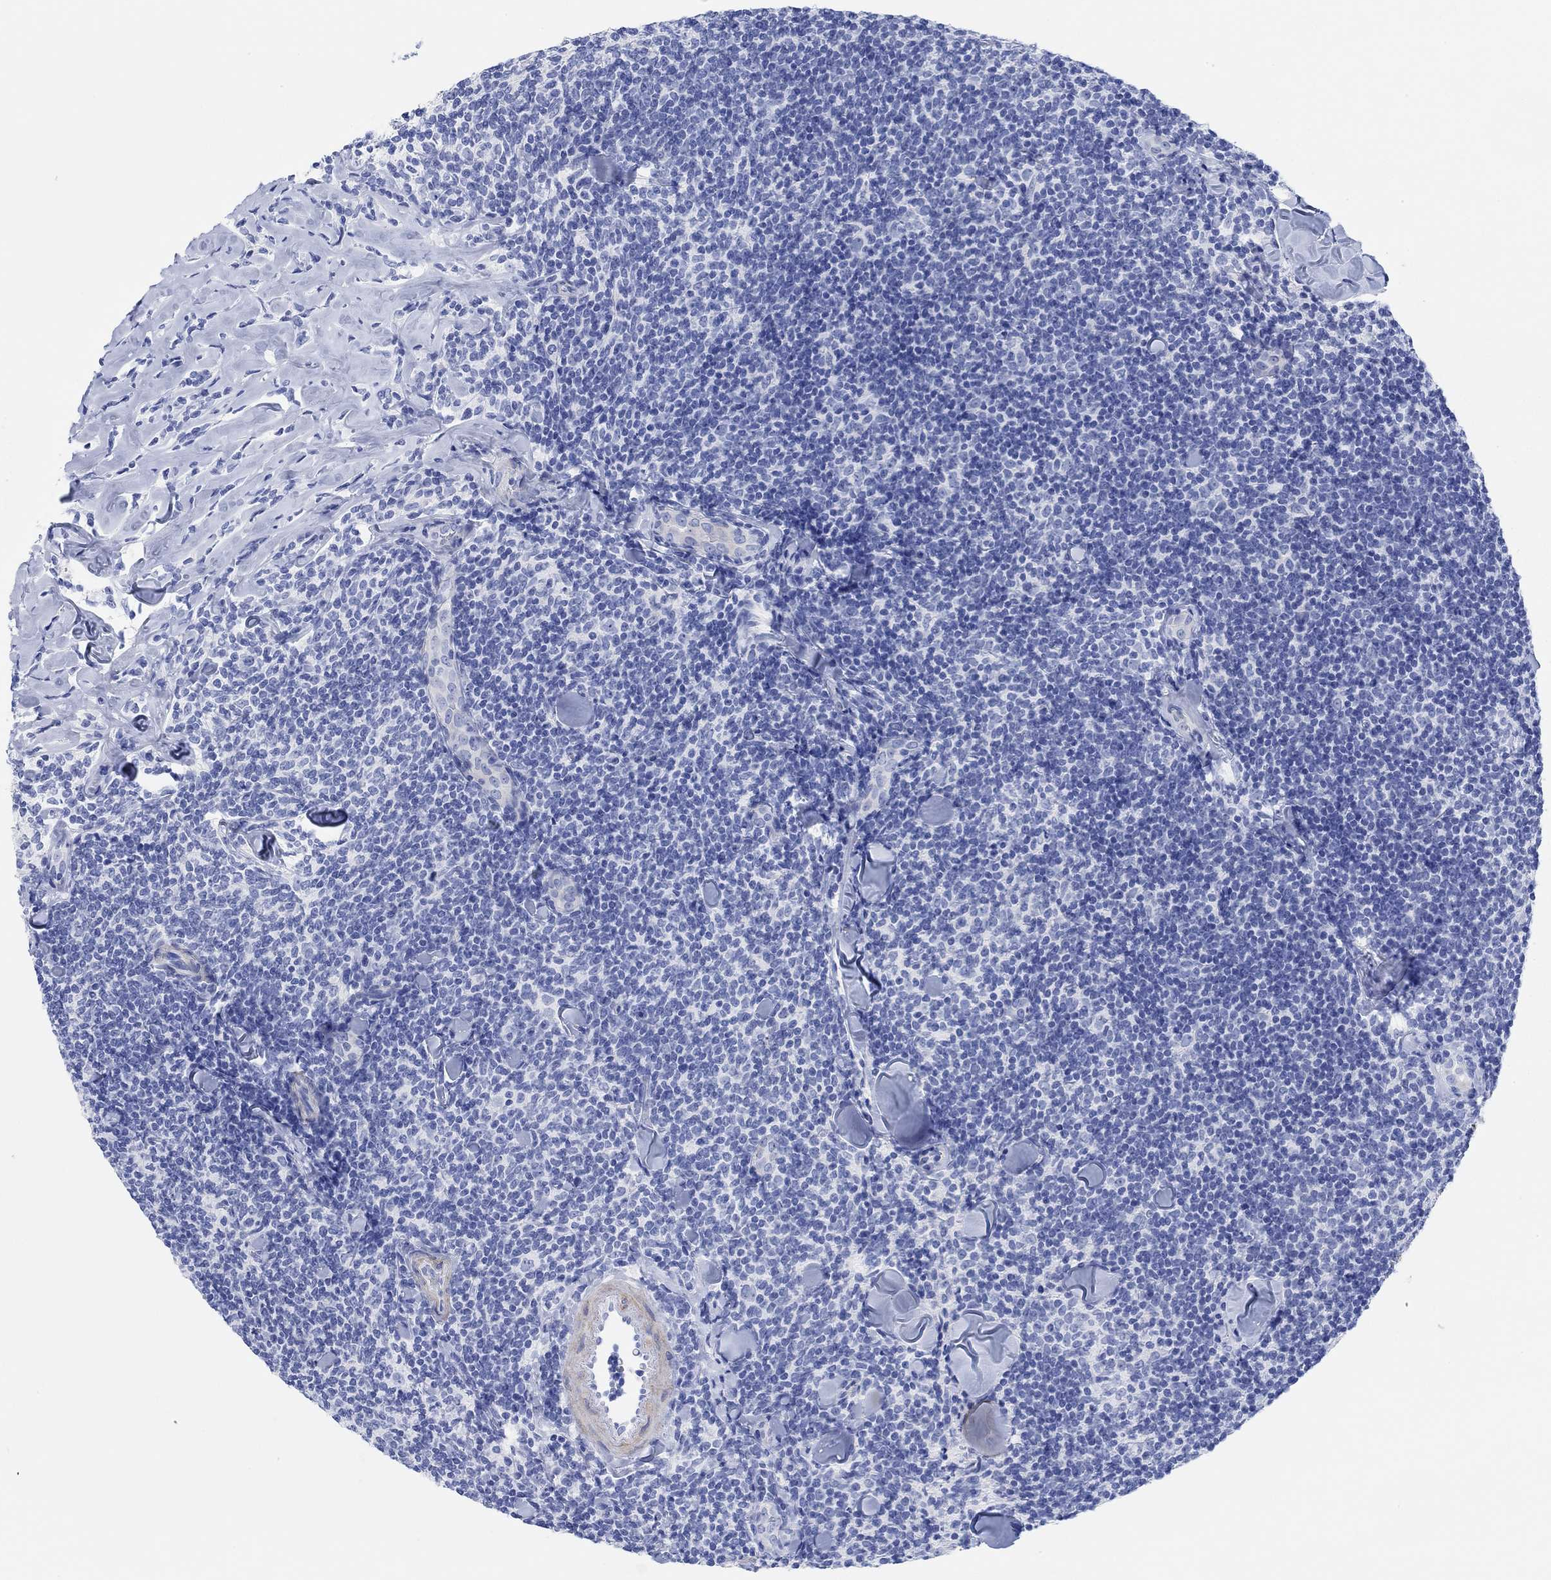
{"staining": {"intensity": "negative", "quantity": "none", "location": "none"}, "tissue": "lymphoma", "cell_type": "Tumor cells", "image_type": "cancer", "snomed": [{"axis": "morphology", "description": "Malignant lymphoma, non-Hodgkin's type, Low grade"}, {"axis": "topography", "description": "Lymph node"}], "caption": "The micrograph shows no staining of tumor cells in lymphoma. (DAB (3,3'-diaminobenzidine) IHC visualized using brightfield microscopy, high magnification).", "gene": "ANKRD33", "patient": {"sex": "female", "age": 56}}